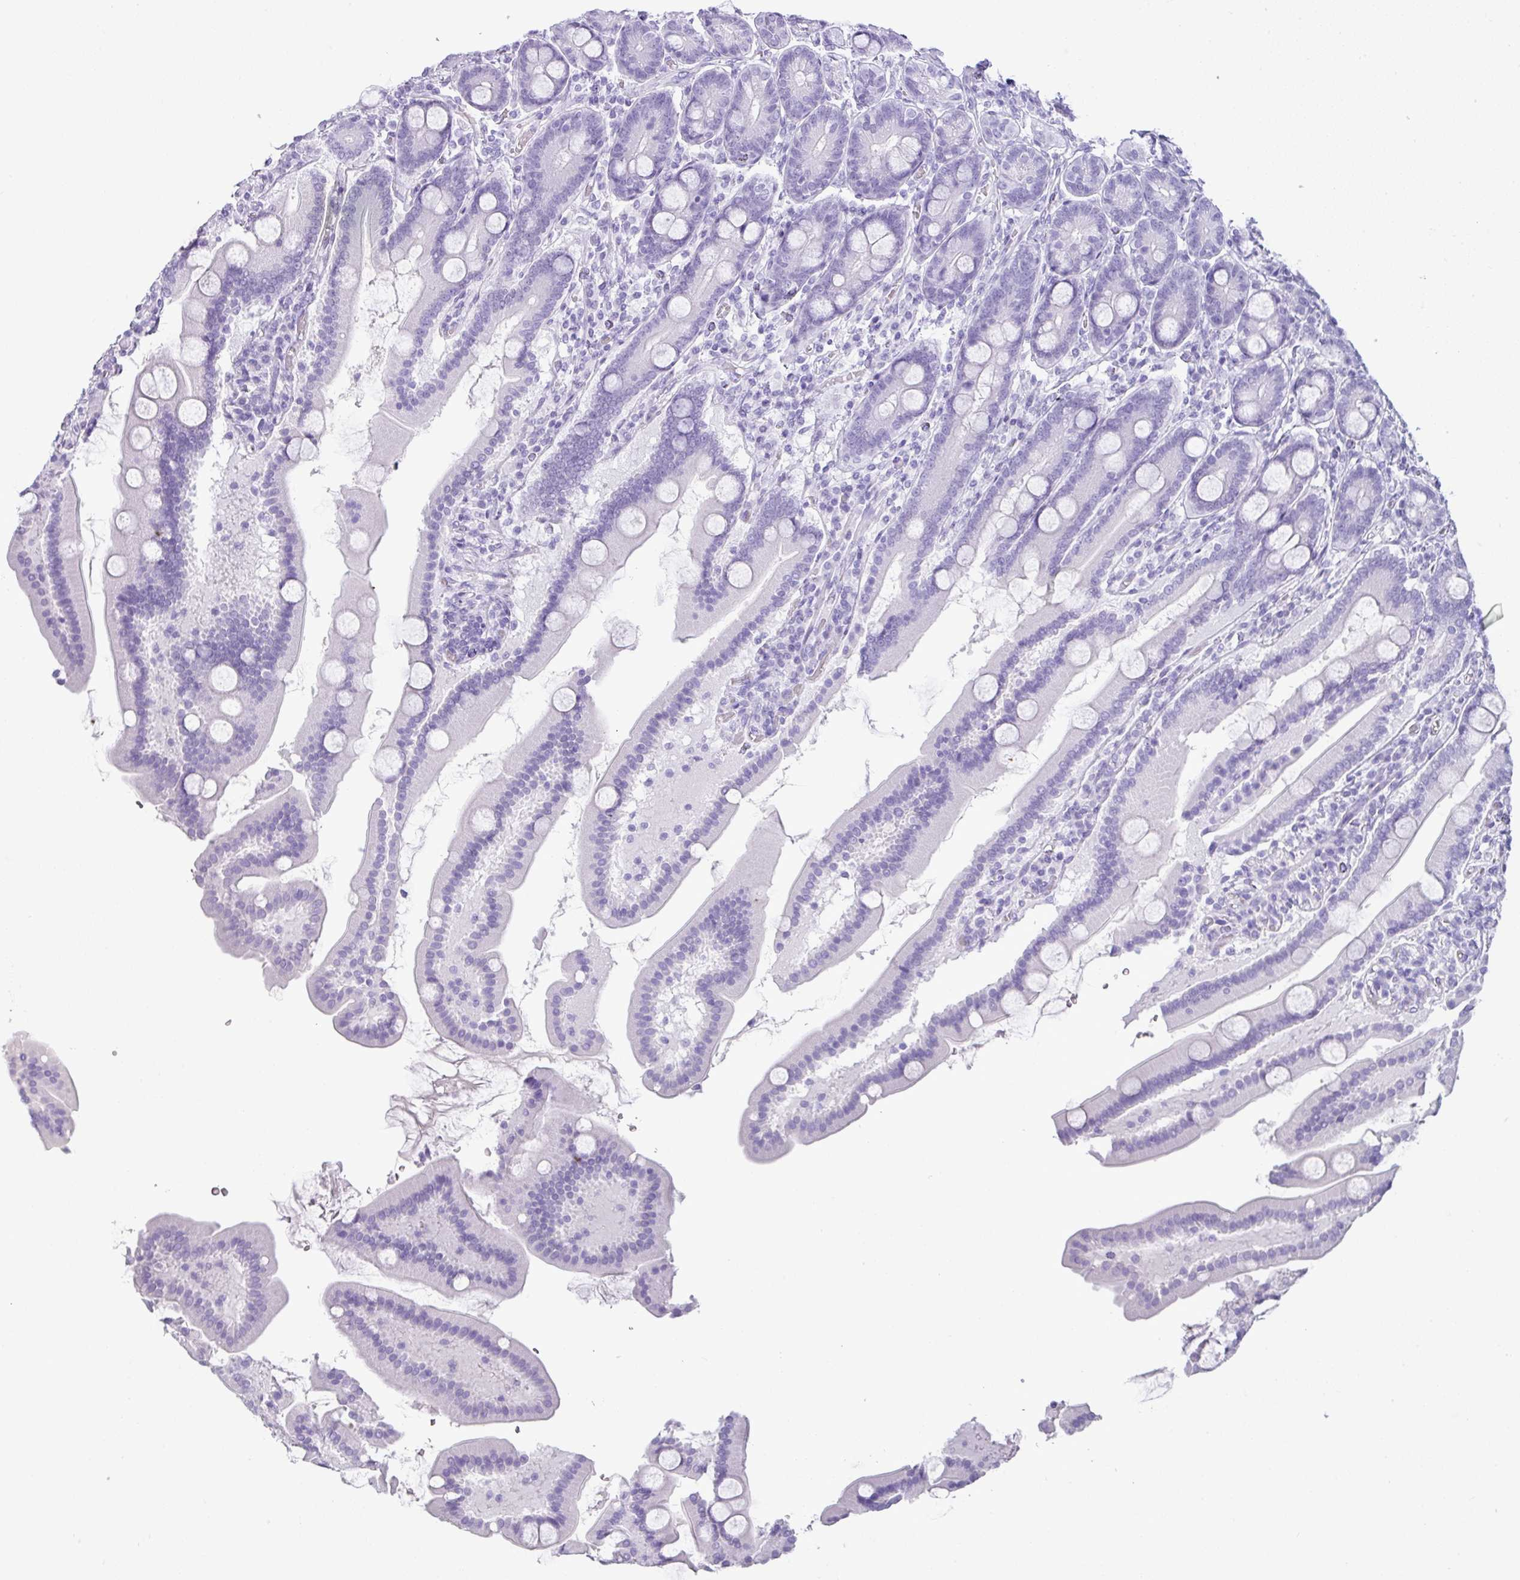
{"staining": {"intensity": "negative", "quantity": "none", "location": "none"}, "tissue": "duodenum", "cell_type": "Glandular cells", "image_type": "normal", "snomed": [{"axis": "morphology", "description": "Normal tissue, NOS"}, {"axis": "topography", "description": "Duodenum"}], "caption": "Histopathology image shows no protein positivity in glandular cells of benign duodenum. (DAB immunohistochemistry, high magnification).", "gene": "TNP1", "patient": {"sex": "male", "age": 55}}